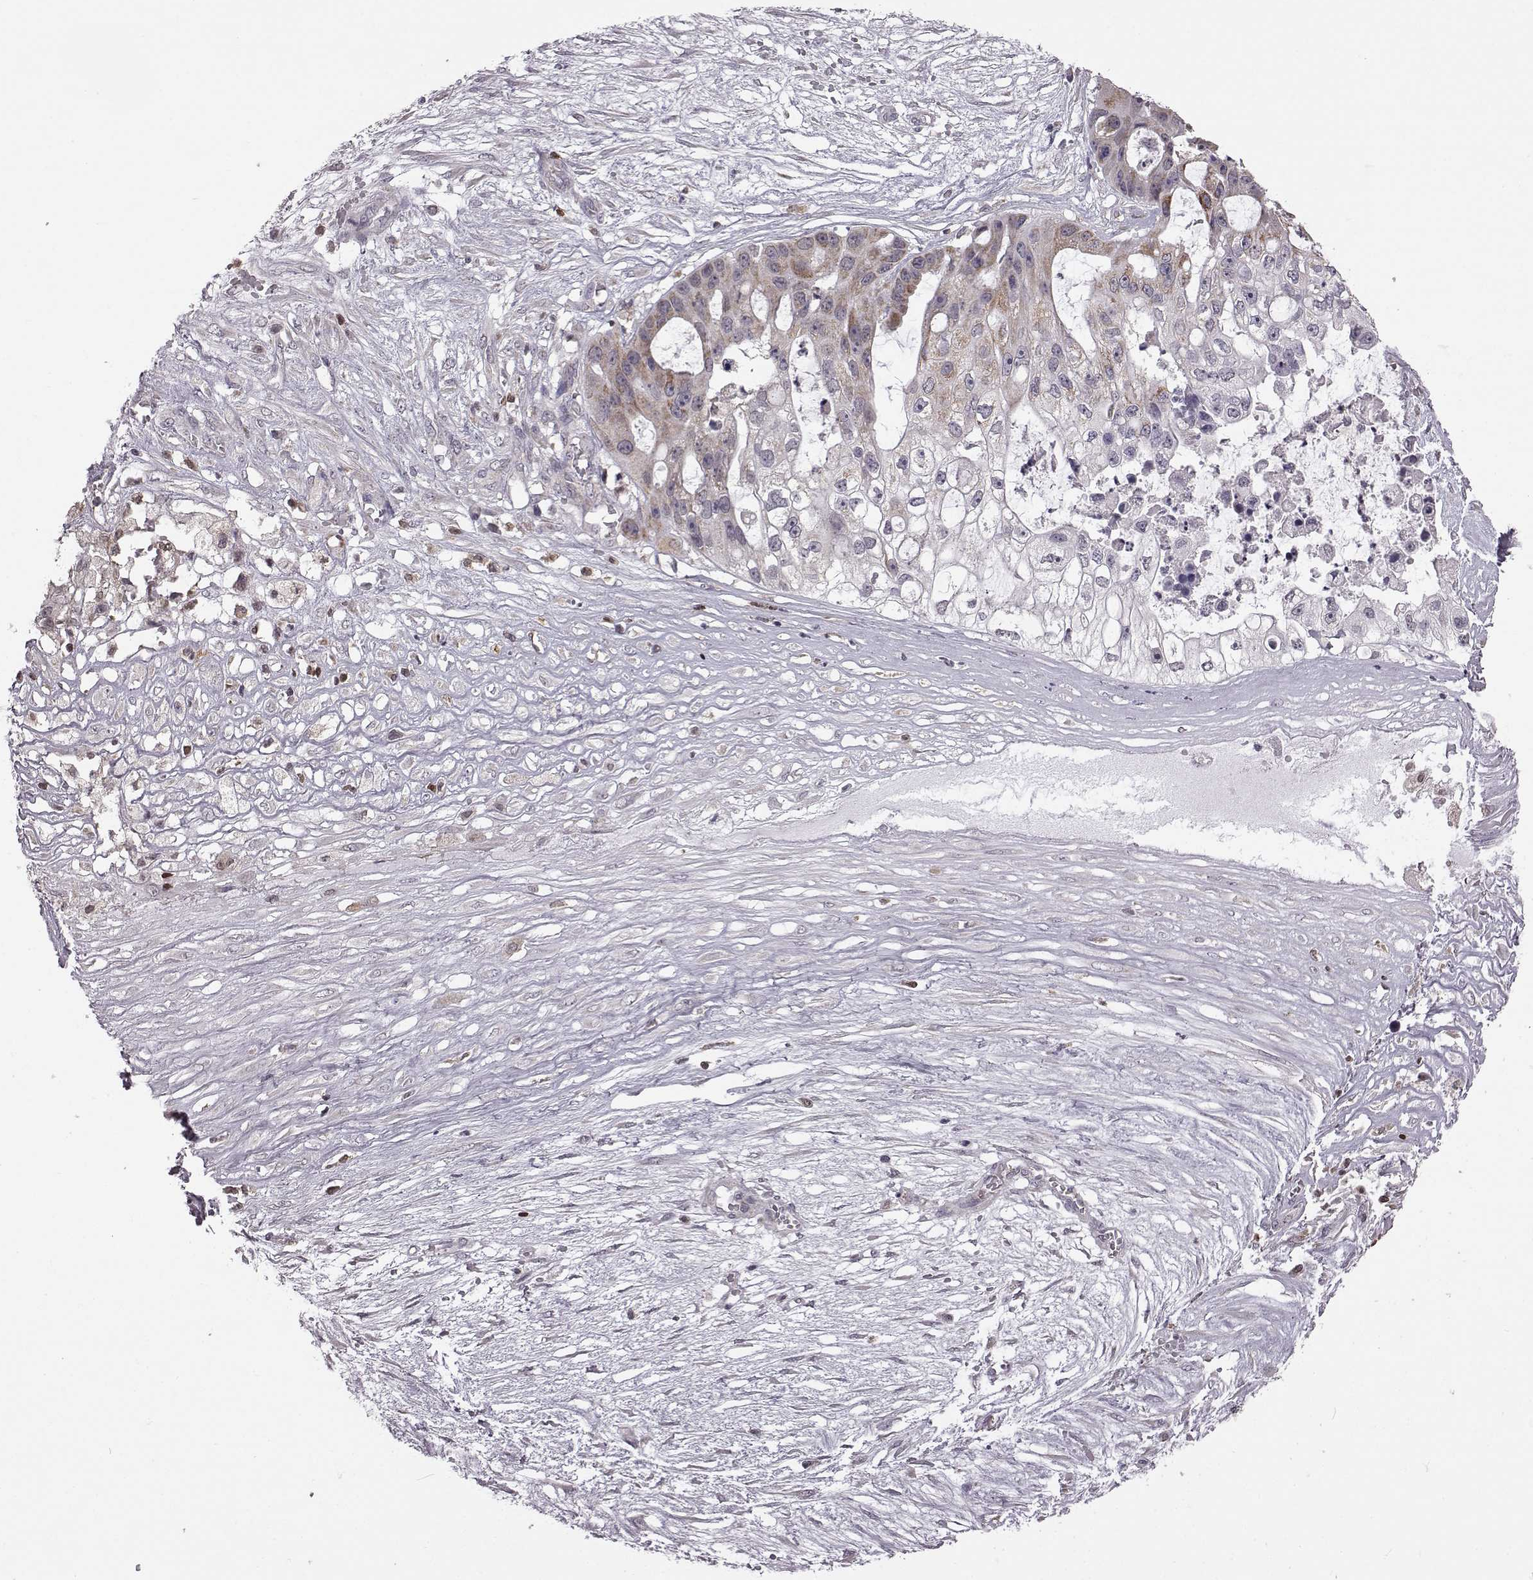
{"staining": {"intensity": "negative", "quantity": "none", "location": "none"}, "tissue": "ovarian cancer", "cell_type": "Tumor cells", "image_type": "cancer", "snomed": [{"axis": "morphology", "description": "Cystadenocarcinoma, serous, NOS"}, {"axis": "topography", "description": "Ovary"}], "caption": "This is an immunohistochemistry (IHC) histopathology image of ovarian cancer (serous cystadenocarcinoma). There is no staining in tumor cells.", "gene": "DOK2", "patient": {"sex": "female", "age": 56}}